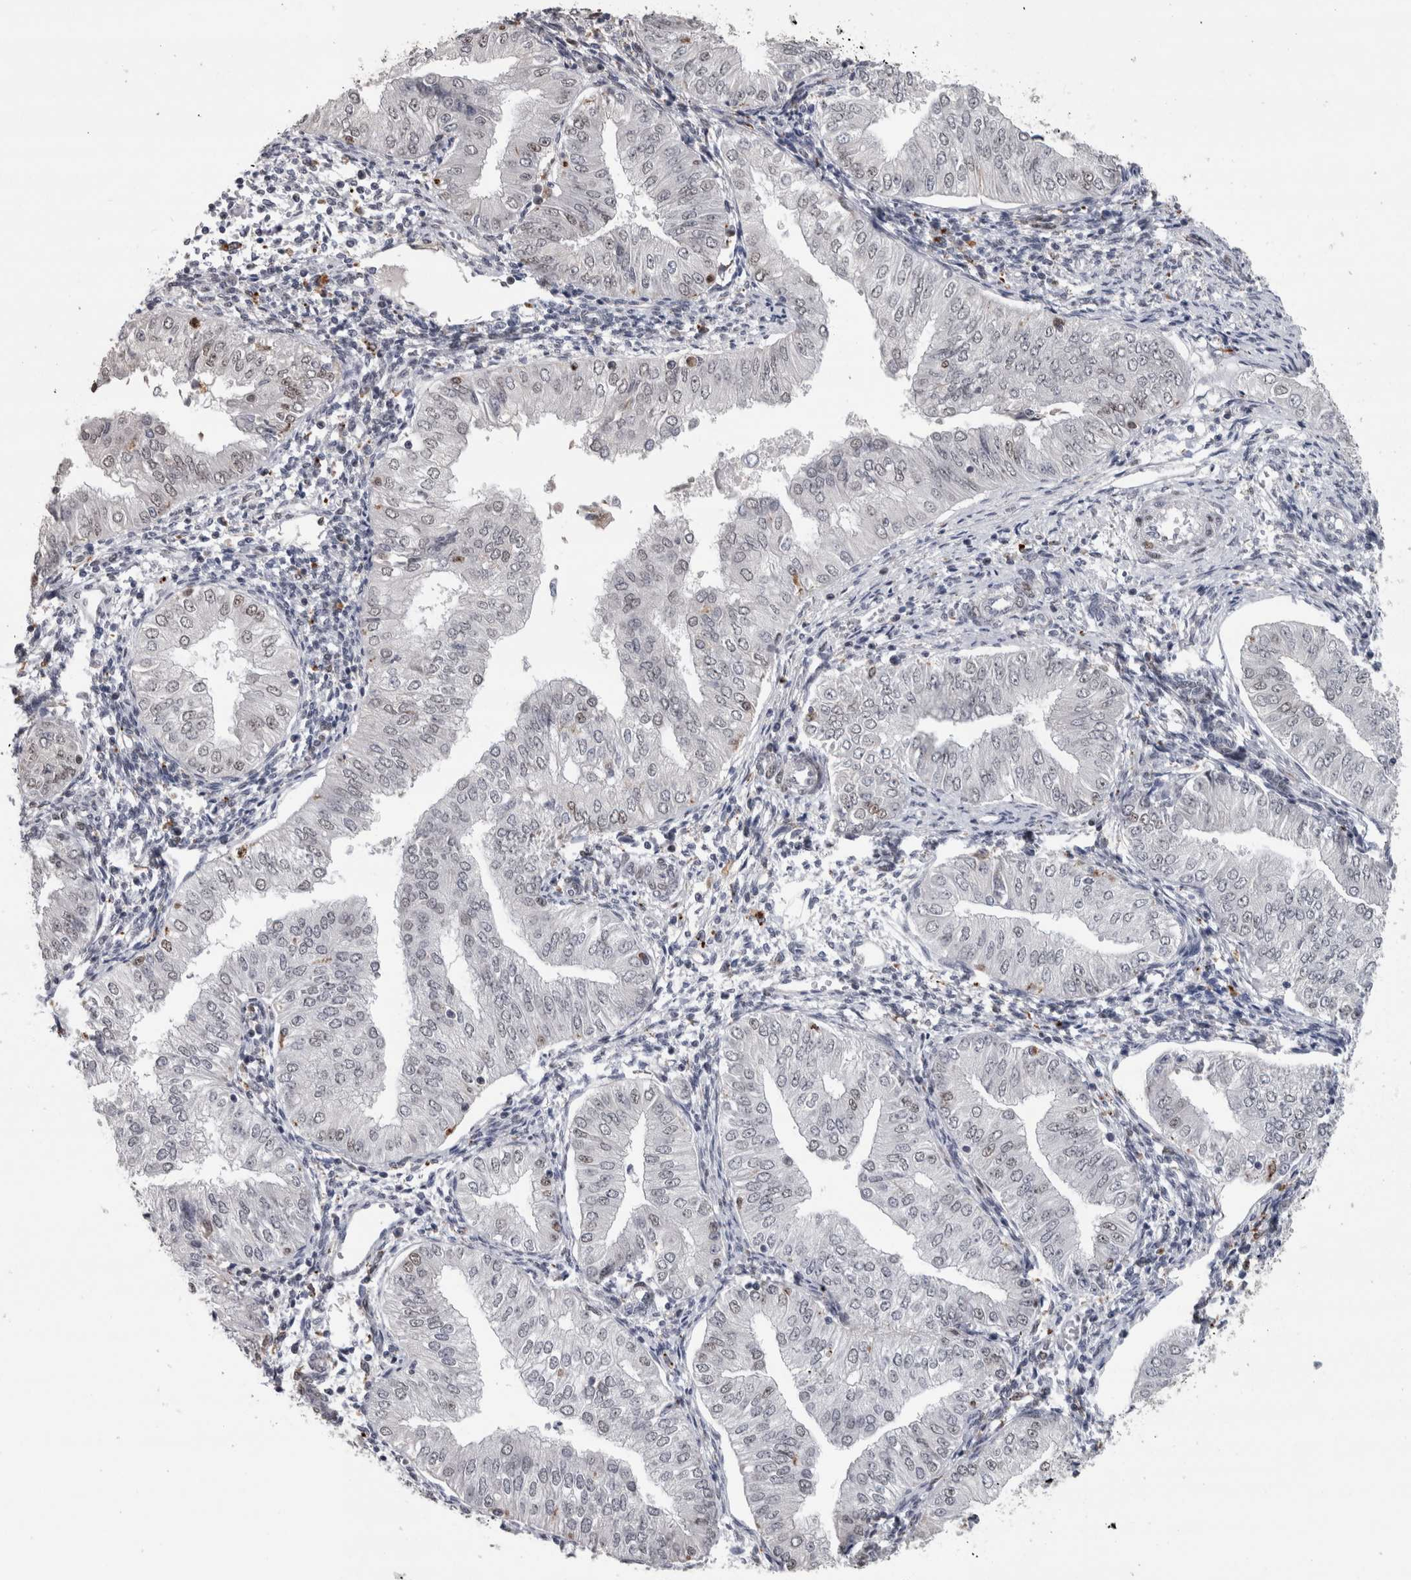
{"staining": {"intensity": "weak", "quantity": "<25%", "location": "nuclear"}, "tissue": "endometrial cancer", "cell_type": "Tumor cells", "image_type": "cancer", "snomed": [{"axis": "morphology", "description": "Normal tissue, NOS"}, {"axis": "morphology", "description": "Adenocarcinoma, NOS"}, {"axis": "topography", "description": "Endometrium"}], "caption": "Tumor cells are negative for protein expression in human adenocarcinoma (endometrial). (DAB immunohistochemistry (IHC), high magnification).", "gene": "POLD2", "patient": {"sex": "female", "age": 53}}